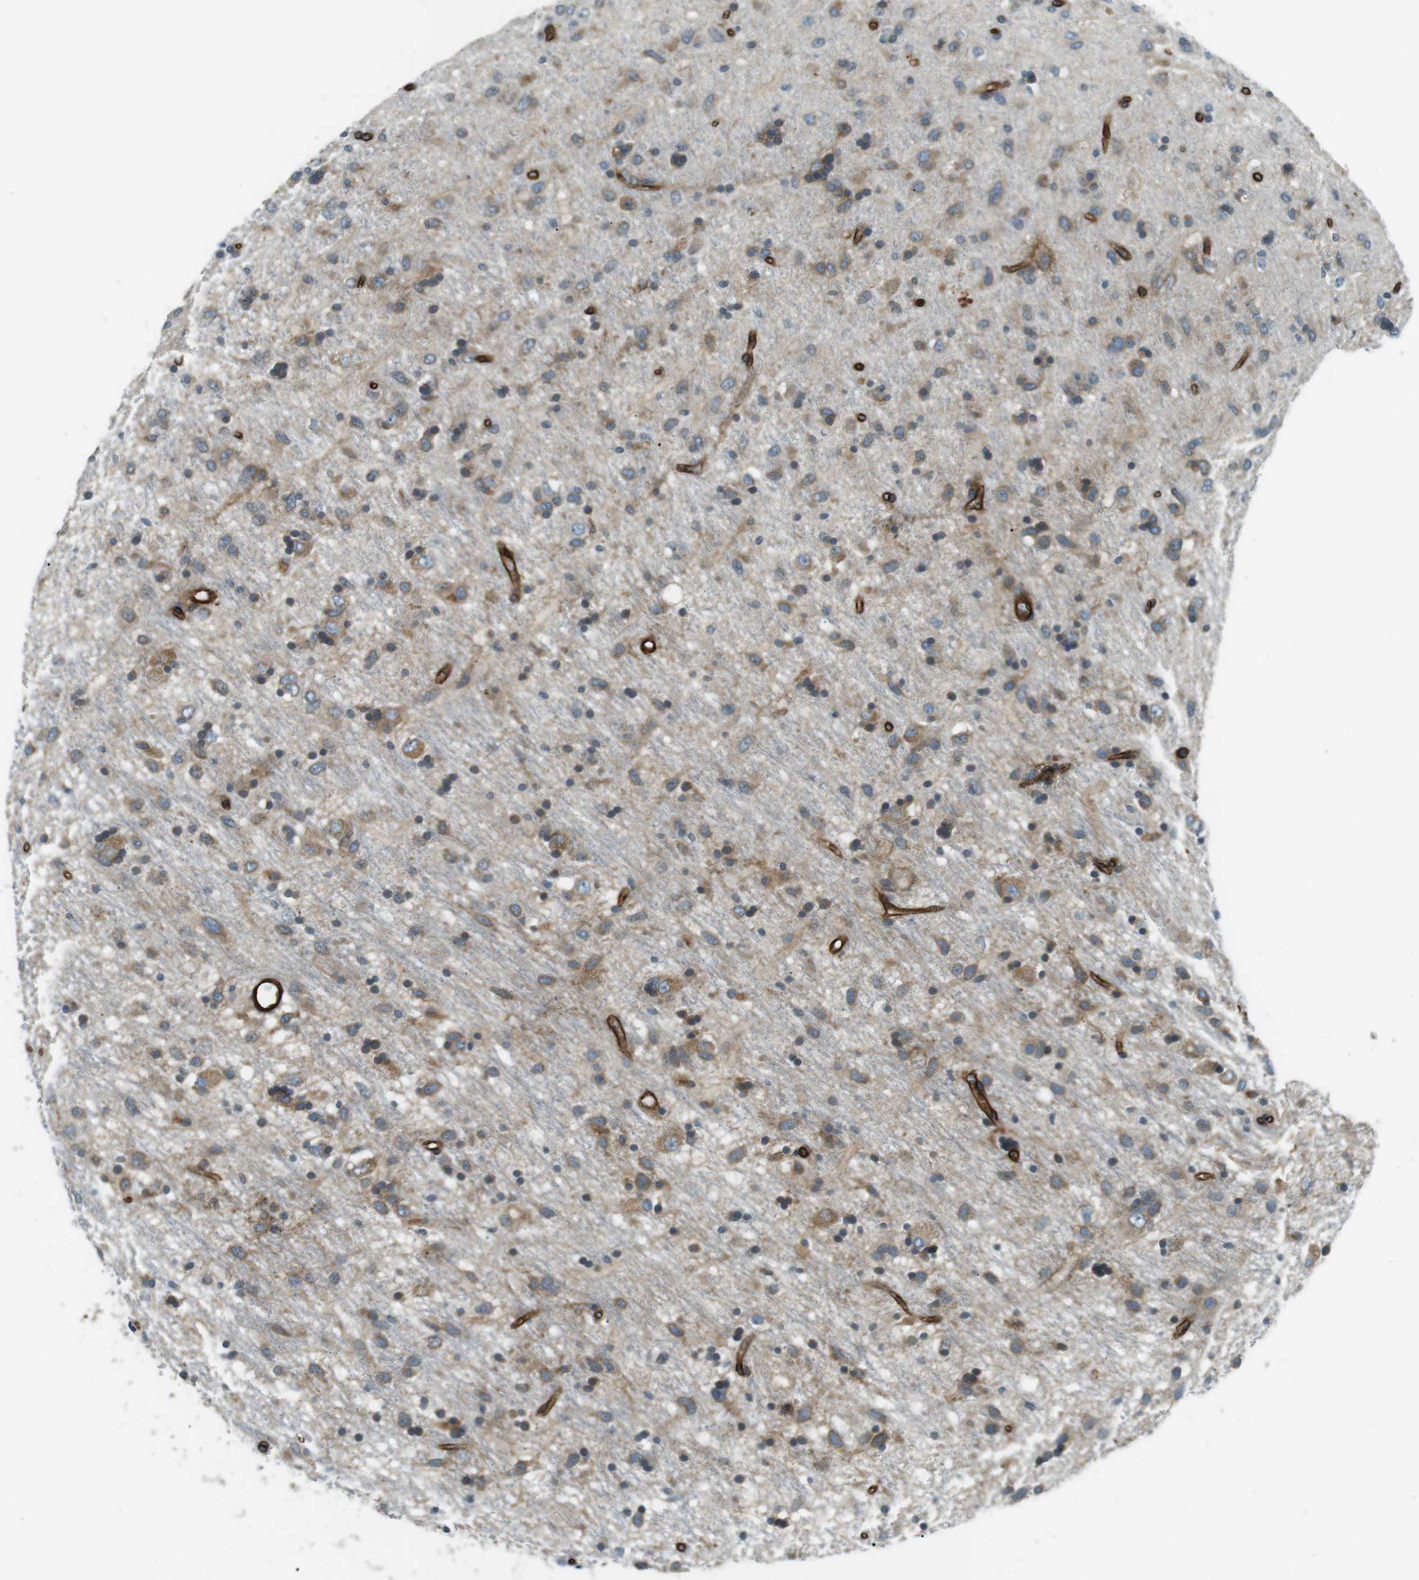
{"staining": {"intensity": "moderate", "quantity": ">75%", "location": "cytoplasmic/membranous"}, "tissue": "glioma", "cell_type": "Tumor cells", "image_type": "cancer", "snomed": [{"axis": "morphology", "description": "Glioma, malignant, Low grade"}, {"axis": "topography", "description": "Brain"}], "caption": "This histopathology image reveals immunohistochemistry (IHC) staining of human low-grade glioma (malignant), with medium moderate cytoplasmic/membranous staining in approximately >75% of tumor cells.", "gene": "ODR4", "patient": {"sex": "male", "age": 77}}